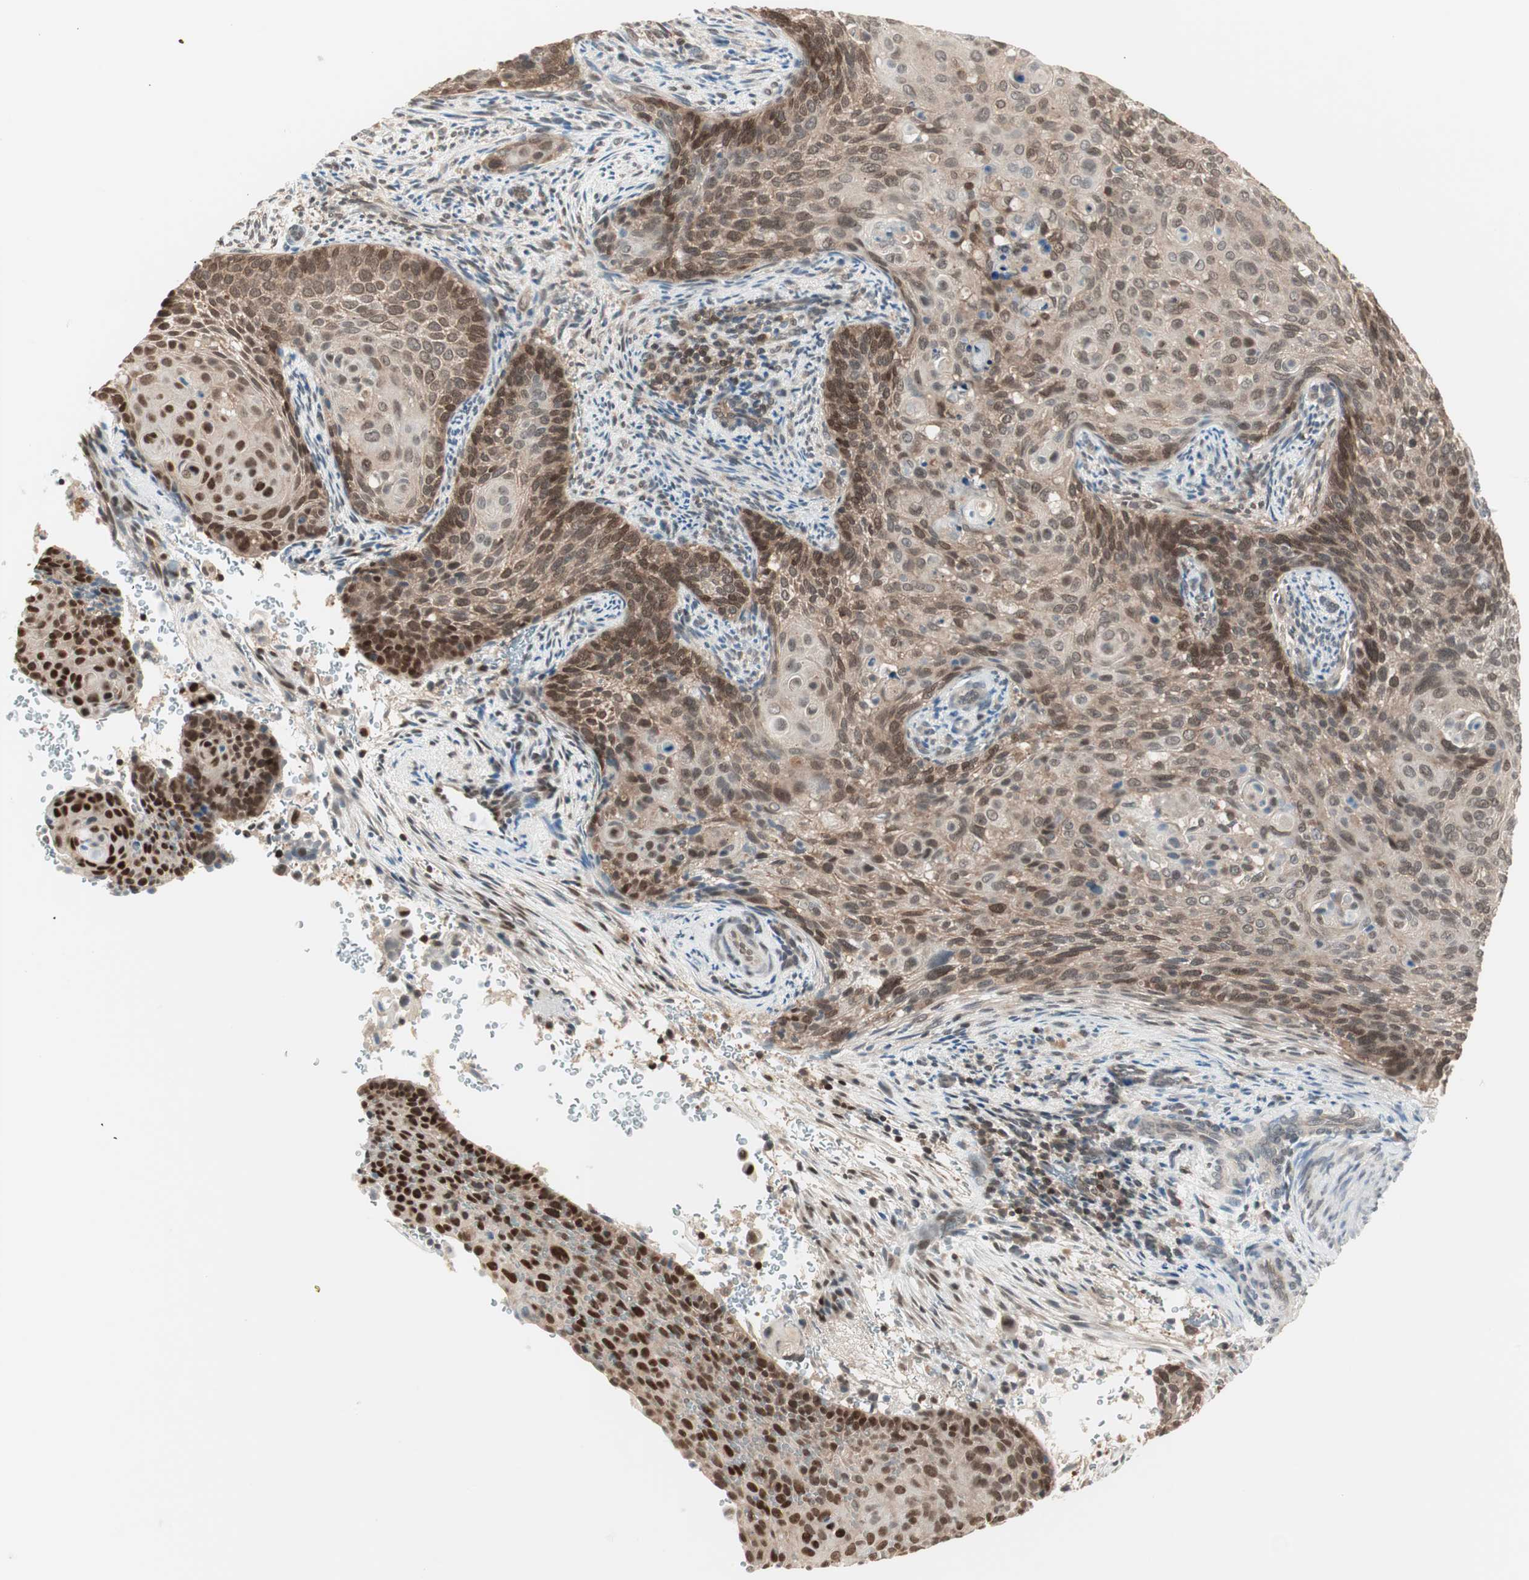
{"staining": {"intensity": "moderate", "quantity": ">75%", "location": "cytoplasmic/membranous,nuclear"}, "tissue": "cervical cancer", "cell_type": "Tumor cells", "image_type": "cancer", "snomed": [{"axis": "morphology", "description": "Squamous cell carcinoma, NOS"}, {"axis": "topography", "description": "Cervix"}], "caption": "Brown immunohistochemical staining in cervical cancer (squamous cell carcinoma) displays moderate cytoplasmic/membranous and nuclear staining in approximately >75% of tumor cells. (brown staining indicates protein expression, while blue staining denotes nuclei).", "gene": "UBE2I", "patient": {"sex": "female", "age": 33}}